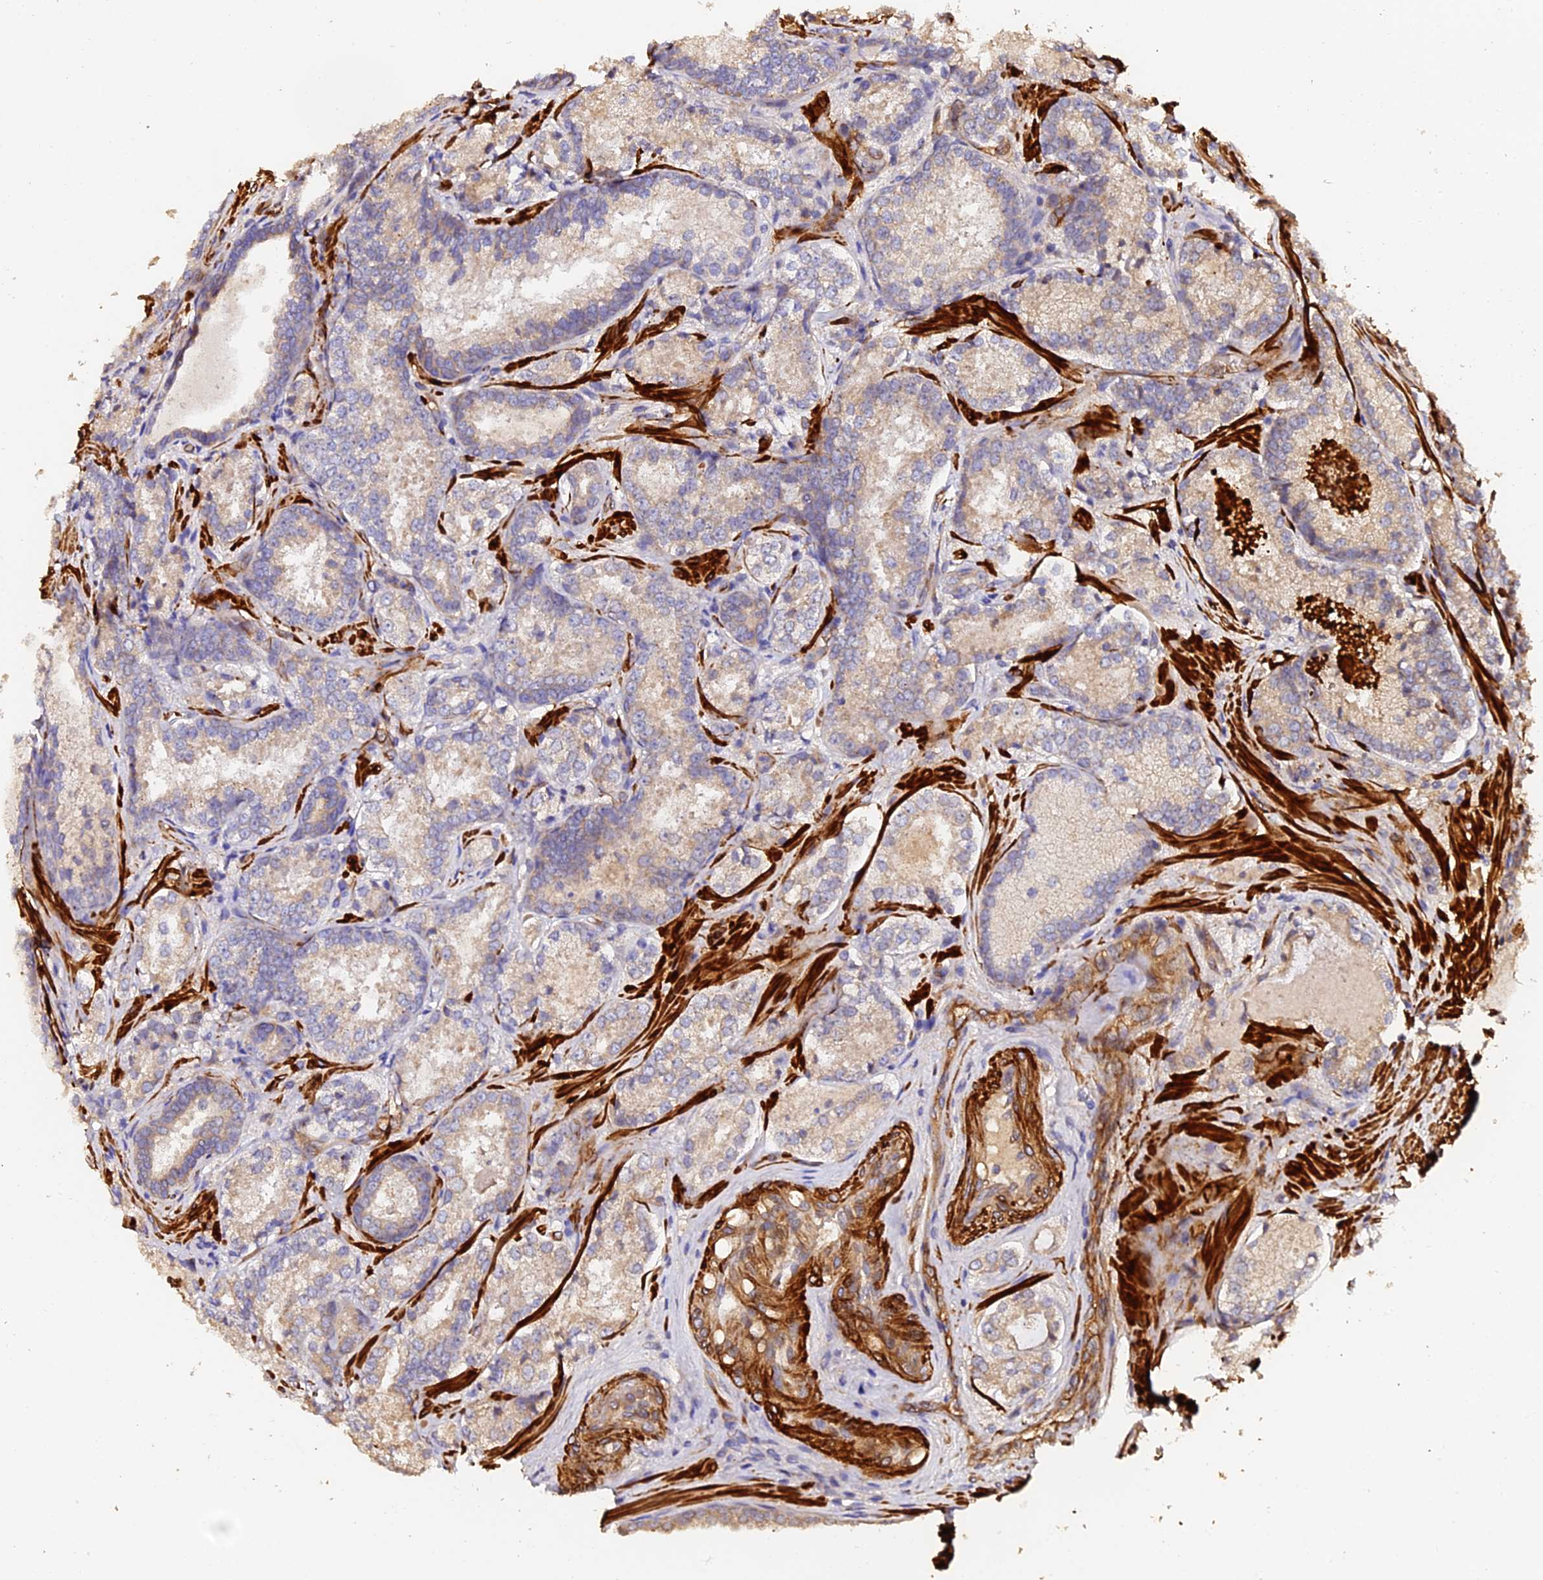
{"staining": {"intensity": "weak", "quantity": "25%-75%", "location": "cytoplasmic/membranous"}, "tissue": "prostate cancer", "cell_type": "Tumor cells", "image_type": "cancer", "snomed": [{"axis": "morphology", "description": "Adenocarcinoma, Low grade"}, {"axis": "topography", "description": "Prostate"}], "caption": "A high-resolution image shows IHC staining of prostate low-grade adenocarcinoma, which displays weak cytoplasmic/membranous positivity in approximately 25%-75% of tumor cells.", "gene": "TDO2", "patient": {"sex": "male", "age": 74}}